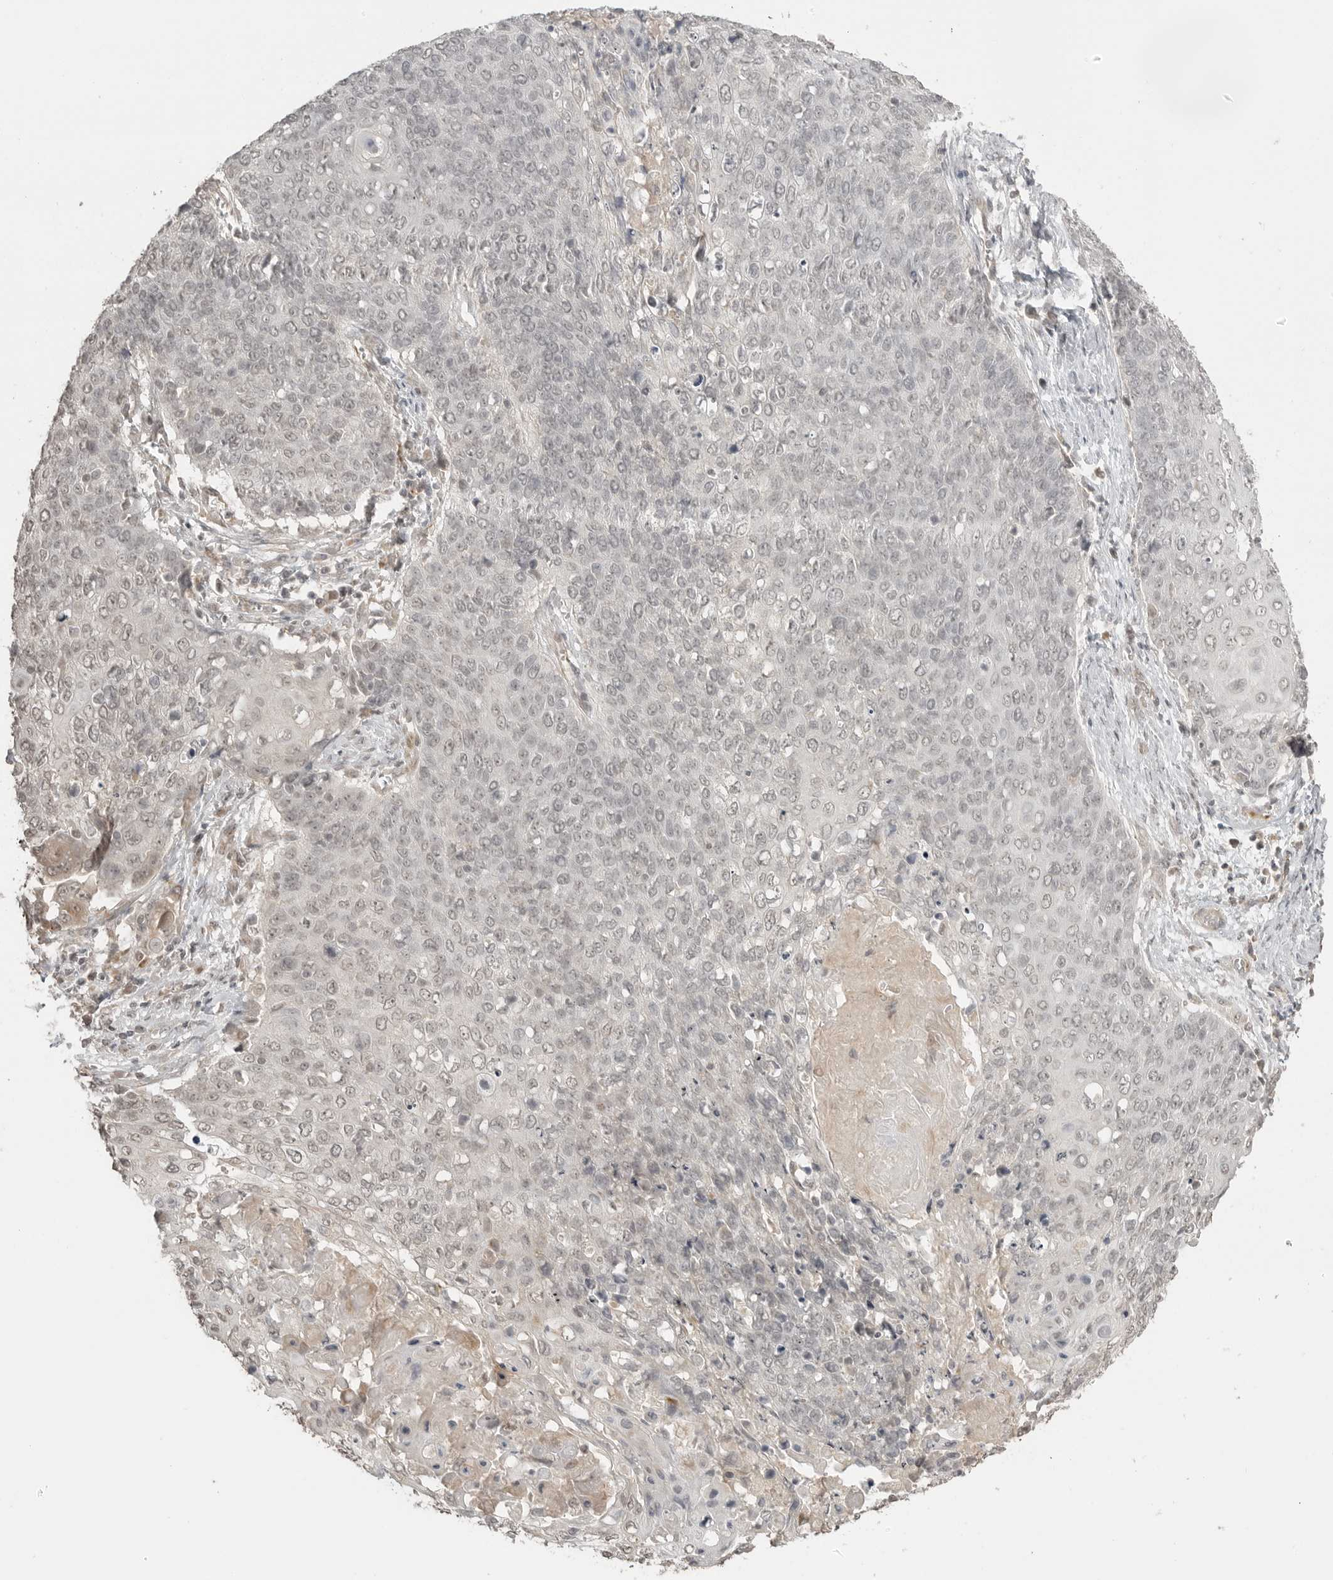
{"staining": {"intensity": "negative", "quantity": "none", "location": "none"}, "tissue": "cervical cancer", "cell_type": "Tumor cells", "image_type": "cancer", "snomed": [{"axis": "morphology", "description": "Squamous cell carcinoma, NOS"}, {"axis": "topography", "description": "Cervix"}], "caption": "The micrograph exhibits no staining of tumor cells in cervical cancer.", "gene": "SMG8", "patient": {"sex": "female", "age": 39}}